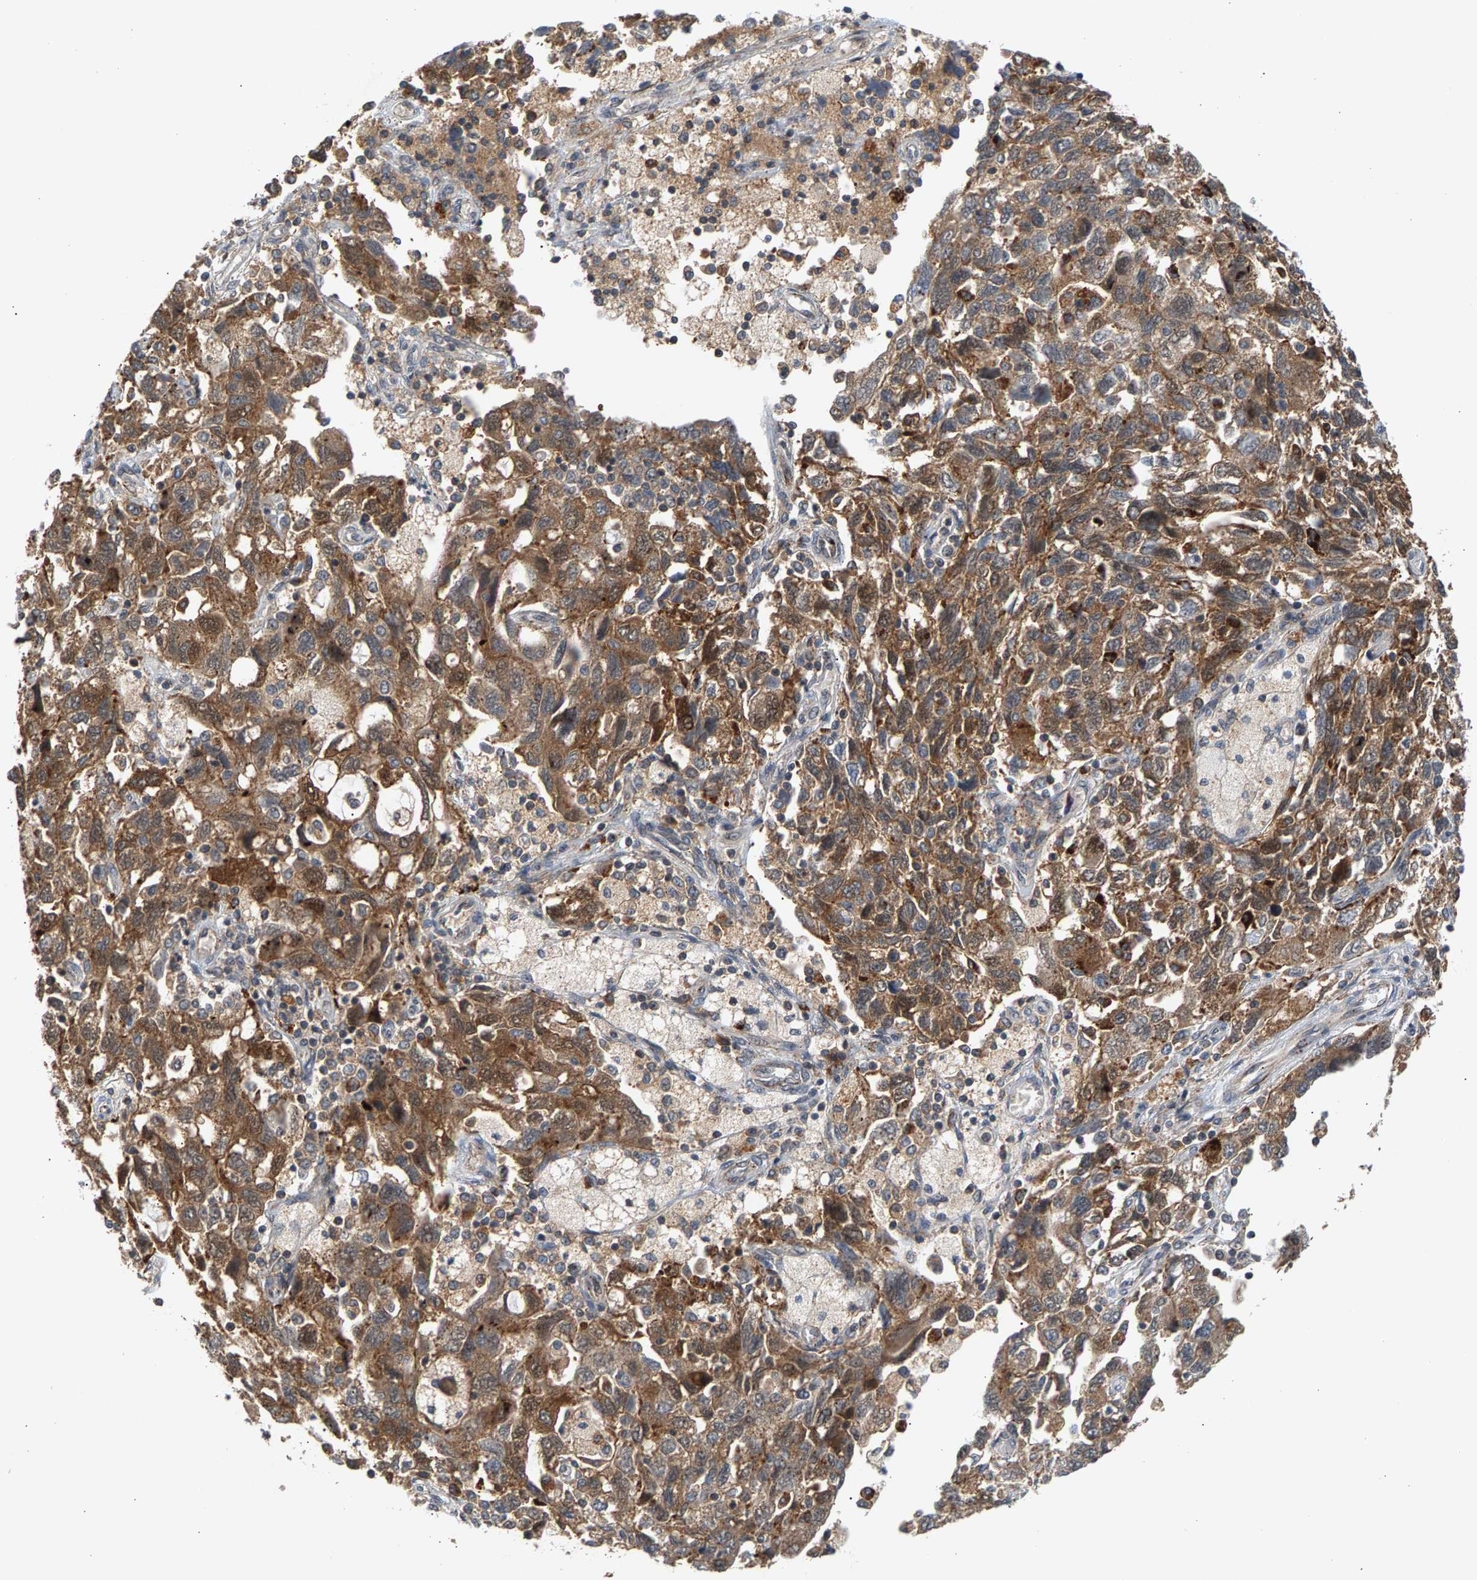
{"staining": {"intensity": "moderate", "quantity": ">75%", "location": "cytoplasmic/membranous"}, "tissue": "ovarian cancer", "cell_type": "Tumor cells", "image_type": "cancer", "snomed": [{"axis": "morphology", "description": "Carcinoma, NOS"}, {"axis": "morphology", "description": "Cystadenocarcinoma, serous, NOS"}, {"axis": "topography", "description": "Ovary"}], "caption": "Immunohistochemistry (DAB) staining of ovarian serous cystadenocarcinoma demonstrates moderate cytoplasmic/membranous protein staining in approximately >75% of tumor cells.", "gene": "MAP2K5", "patient": {"sex": "female", "age": 69}}